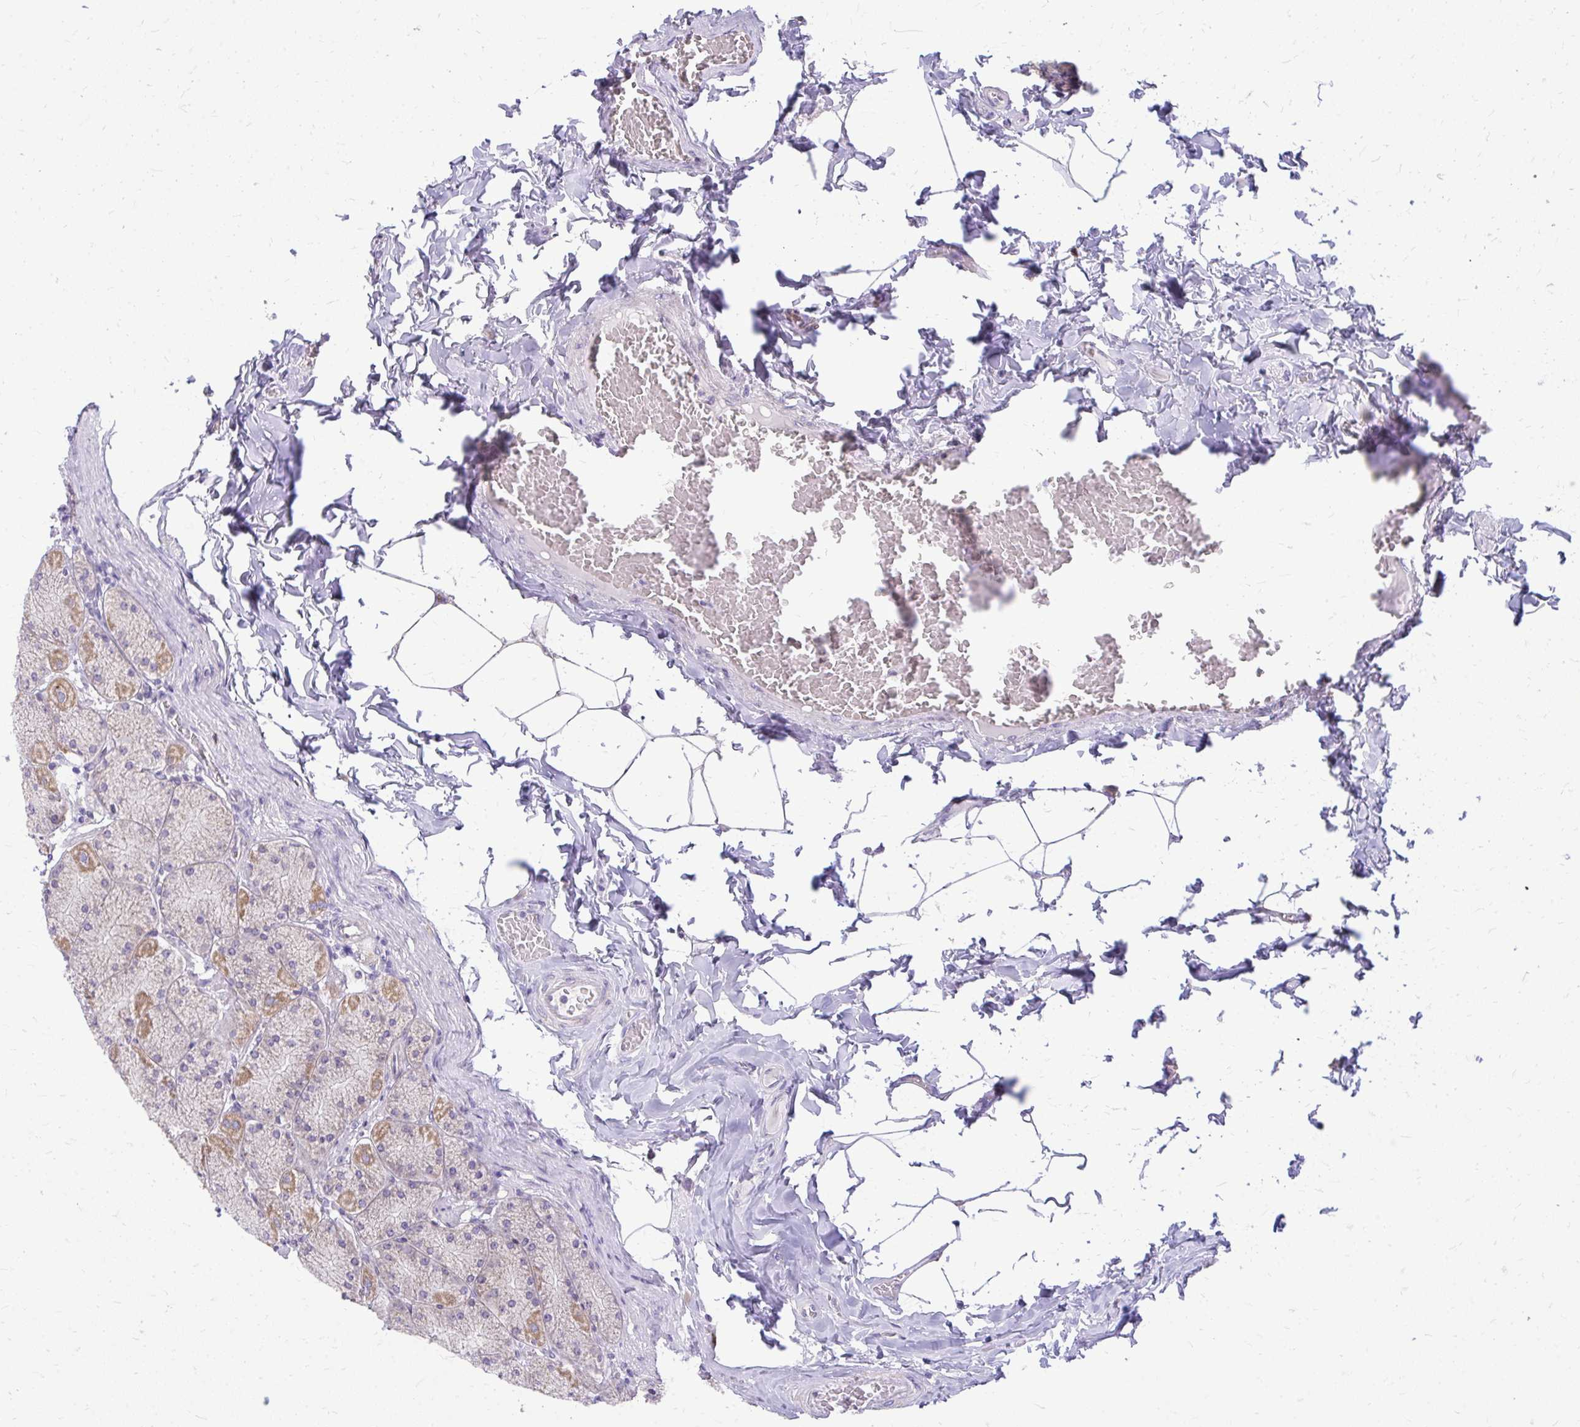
{"staining": {"intensity": "moderate", "quantity": "25%-75%", "location": "cytoplasmic/membranous,nuclear"}, "tissue": "stomach", "cell_type": "Glandular cells", "image_type": "normal", "snomed": [{"axis": "morphology", "description": "Normal tissue, NOS"}, {"axis": "topography", "description": "Stomach, upper"}], "caption": "IHC of normal stomach displays medium levels of moderate cytoplasmic/membranous,nuclear expression in about 25%-75% of glandular cells.", "gene": "RPS6KA2", "patient": {"sex": "female", "age": 56}}